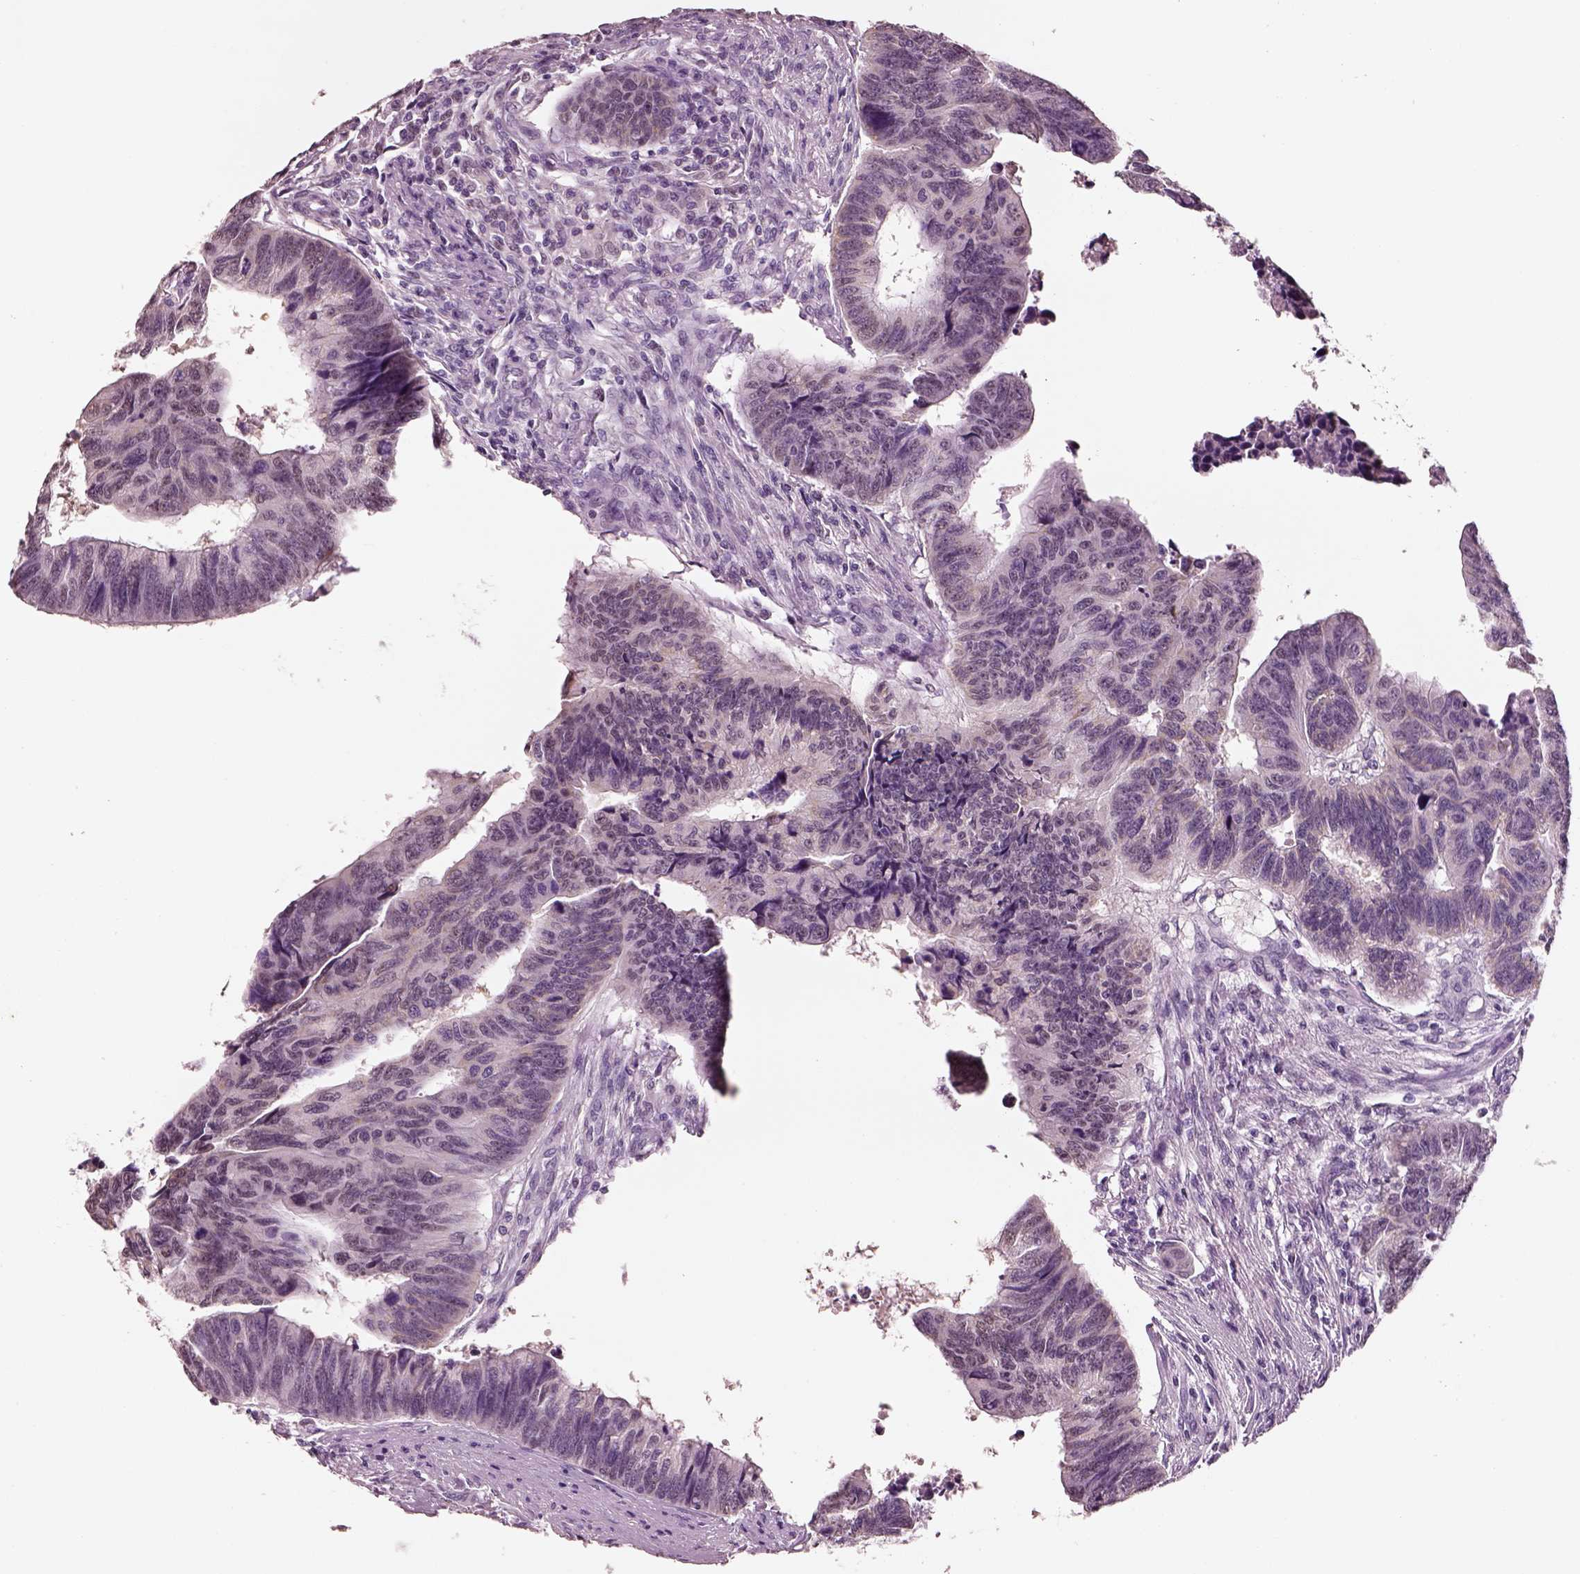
{"staining": {"intensity": "weak", "quantity": "<25%", "location": "cytoplasmic/membranous"}, "tissue": "colorectal cancer", "cell_type": "Tumor cells", "image_type": "cancer", "snomed": [{"axis": "morphology", "description": "Adenocarcinoma, NOS"}, {"axis": "topography", "description": "Rectum"}], "caption": "A photomicrograph of colorectal cancer stained for a protein displays no brown staining in tumor cells.", "gene": "ELSPBP1", "patient": {"sex": "female", "age": 85}}